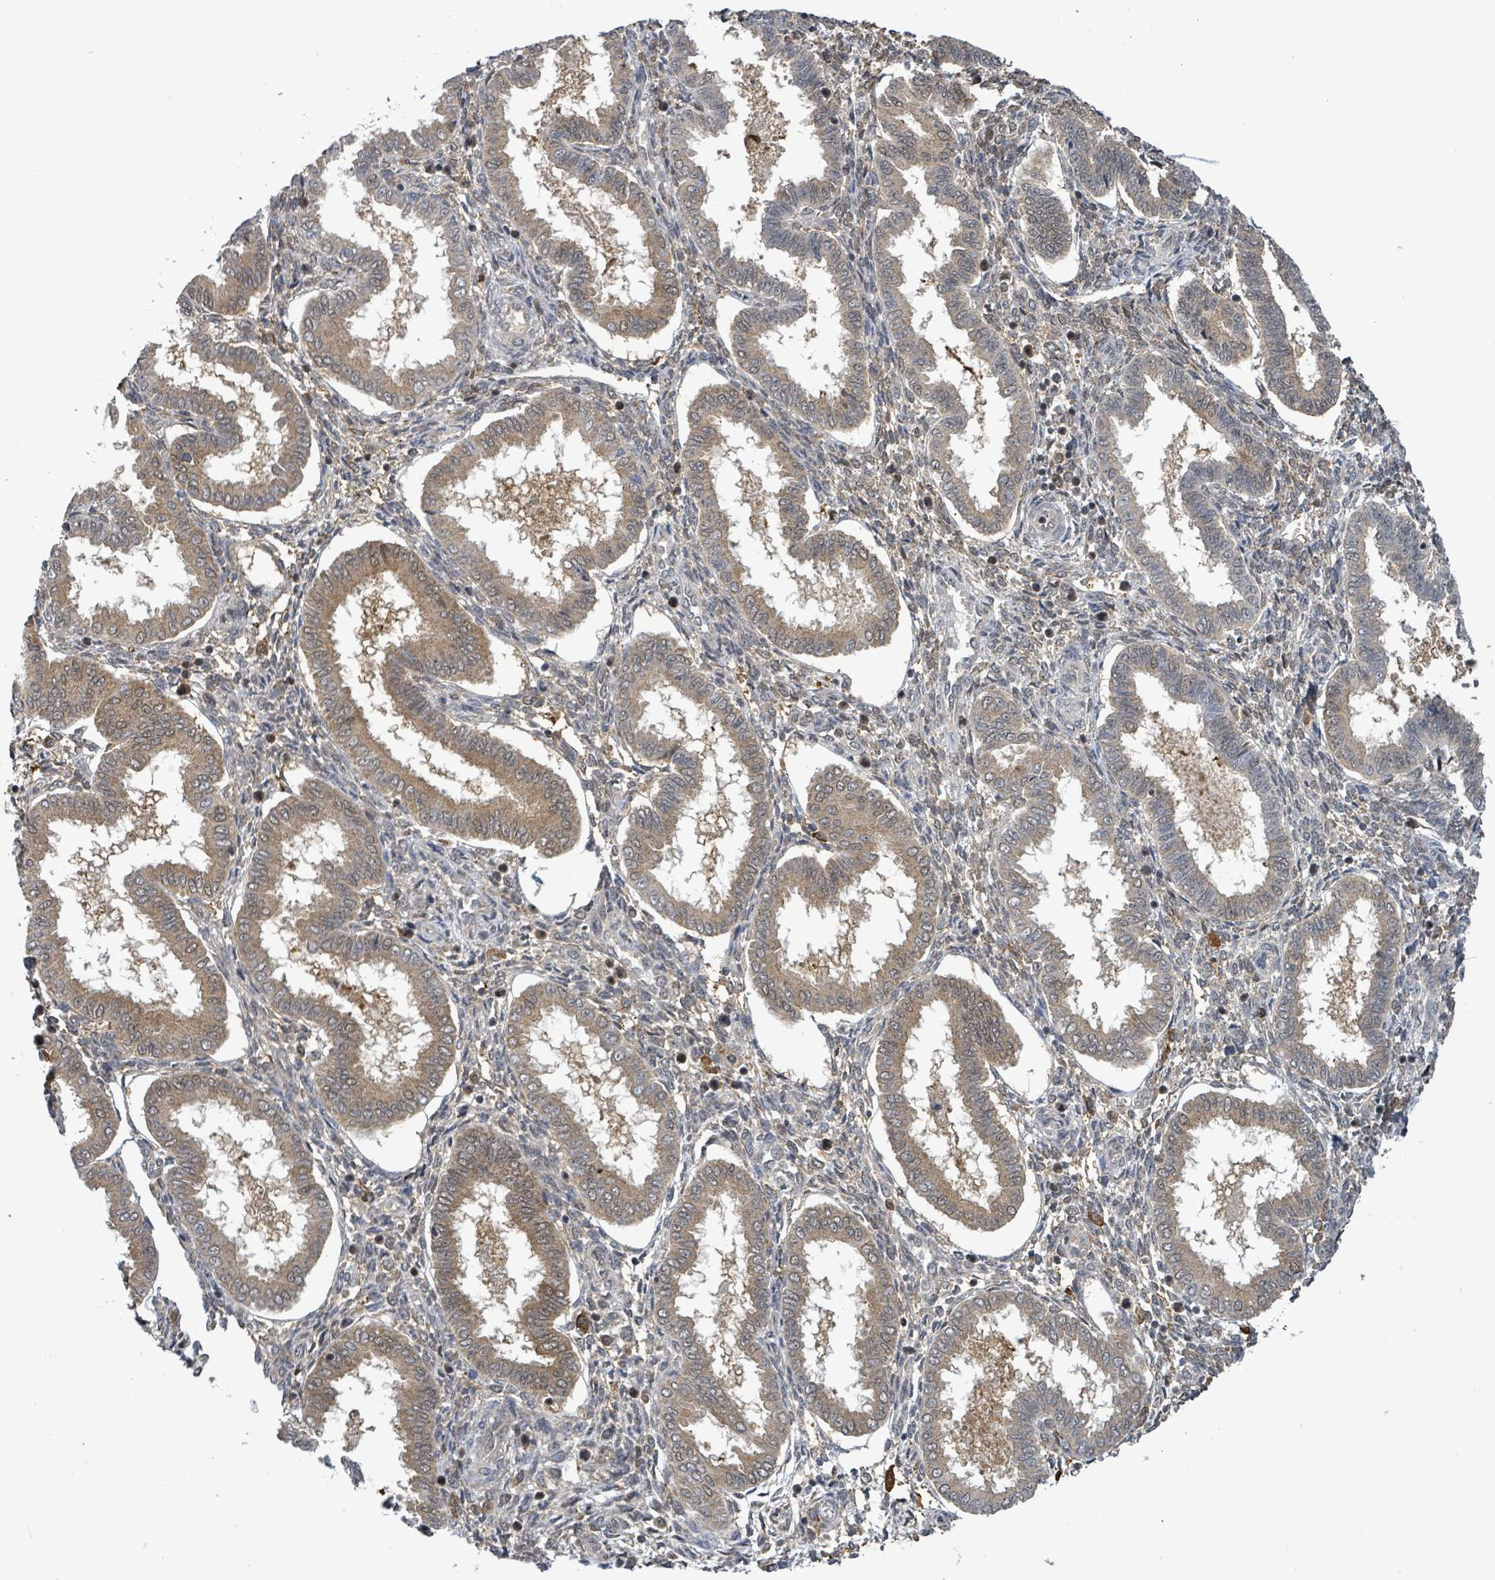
{"staining": {"intensity": "weak", "quantity": "<25%", "location": "nuclear"}, "tissue": "endometrium", "cell_type": "Cells in endometrial stroma", "image_type": "normal", "snomed": [{"axis": "morphology", "description": "Normal tissue, NOS"}, {"axis": "topography", "description": "Endometrium"}], "caption": "This is a micrograph of immunohistochemistry (IHC) staining of unremarkable endometrium, which shows no positivity in cells in endometrial stroma.", "gene": "FBXO6", "patient": {"sex": "female", "age": 24}}